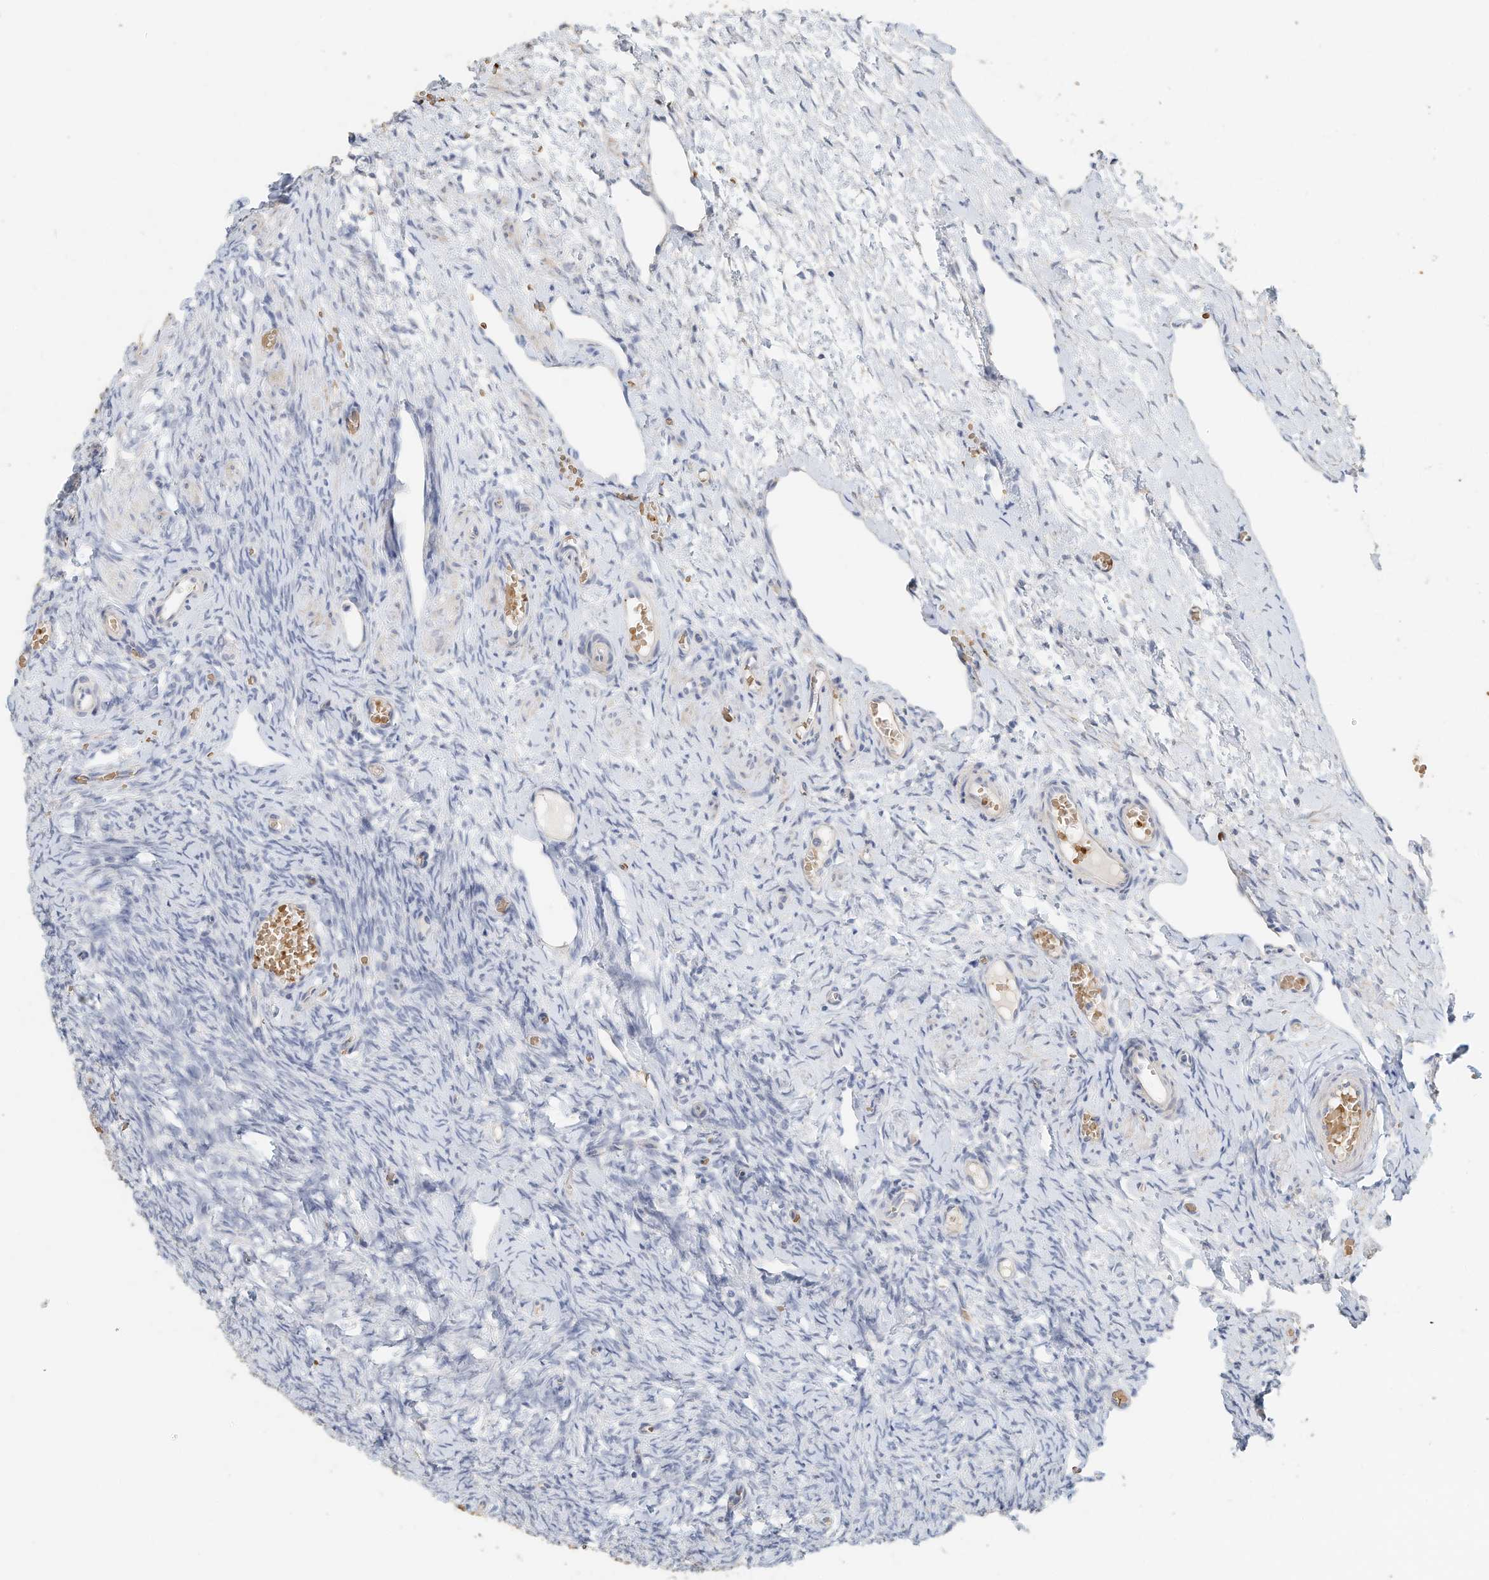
{"staining": {"intensity": "negative", "quantity": "none", "location": "none"}, "tissue": "ovary", "cell_type": "Follicle cells", "image_type": "normal", "snomed": [{"axis": "morphology", "description": "Adenocarcinoma, NOS"}, {"axis": "topography", "description": "Endometrium"}], "caption": "High magnification brightfield microscopy of unremarkable ovary stained with DAB (brown) and counterstained with hematoxylin (blue): follicle cells show no significant staining.", "gene": "RCAN3", "patient": {"sex": "female", "age": 32}}